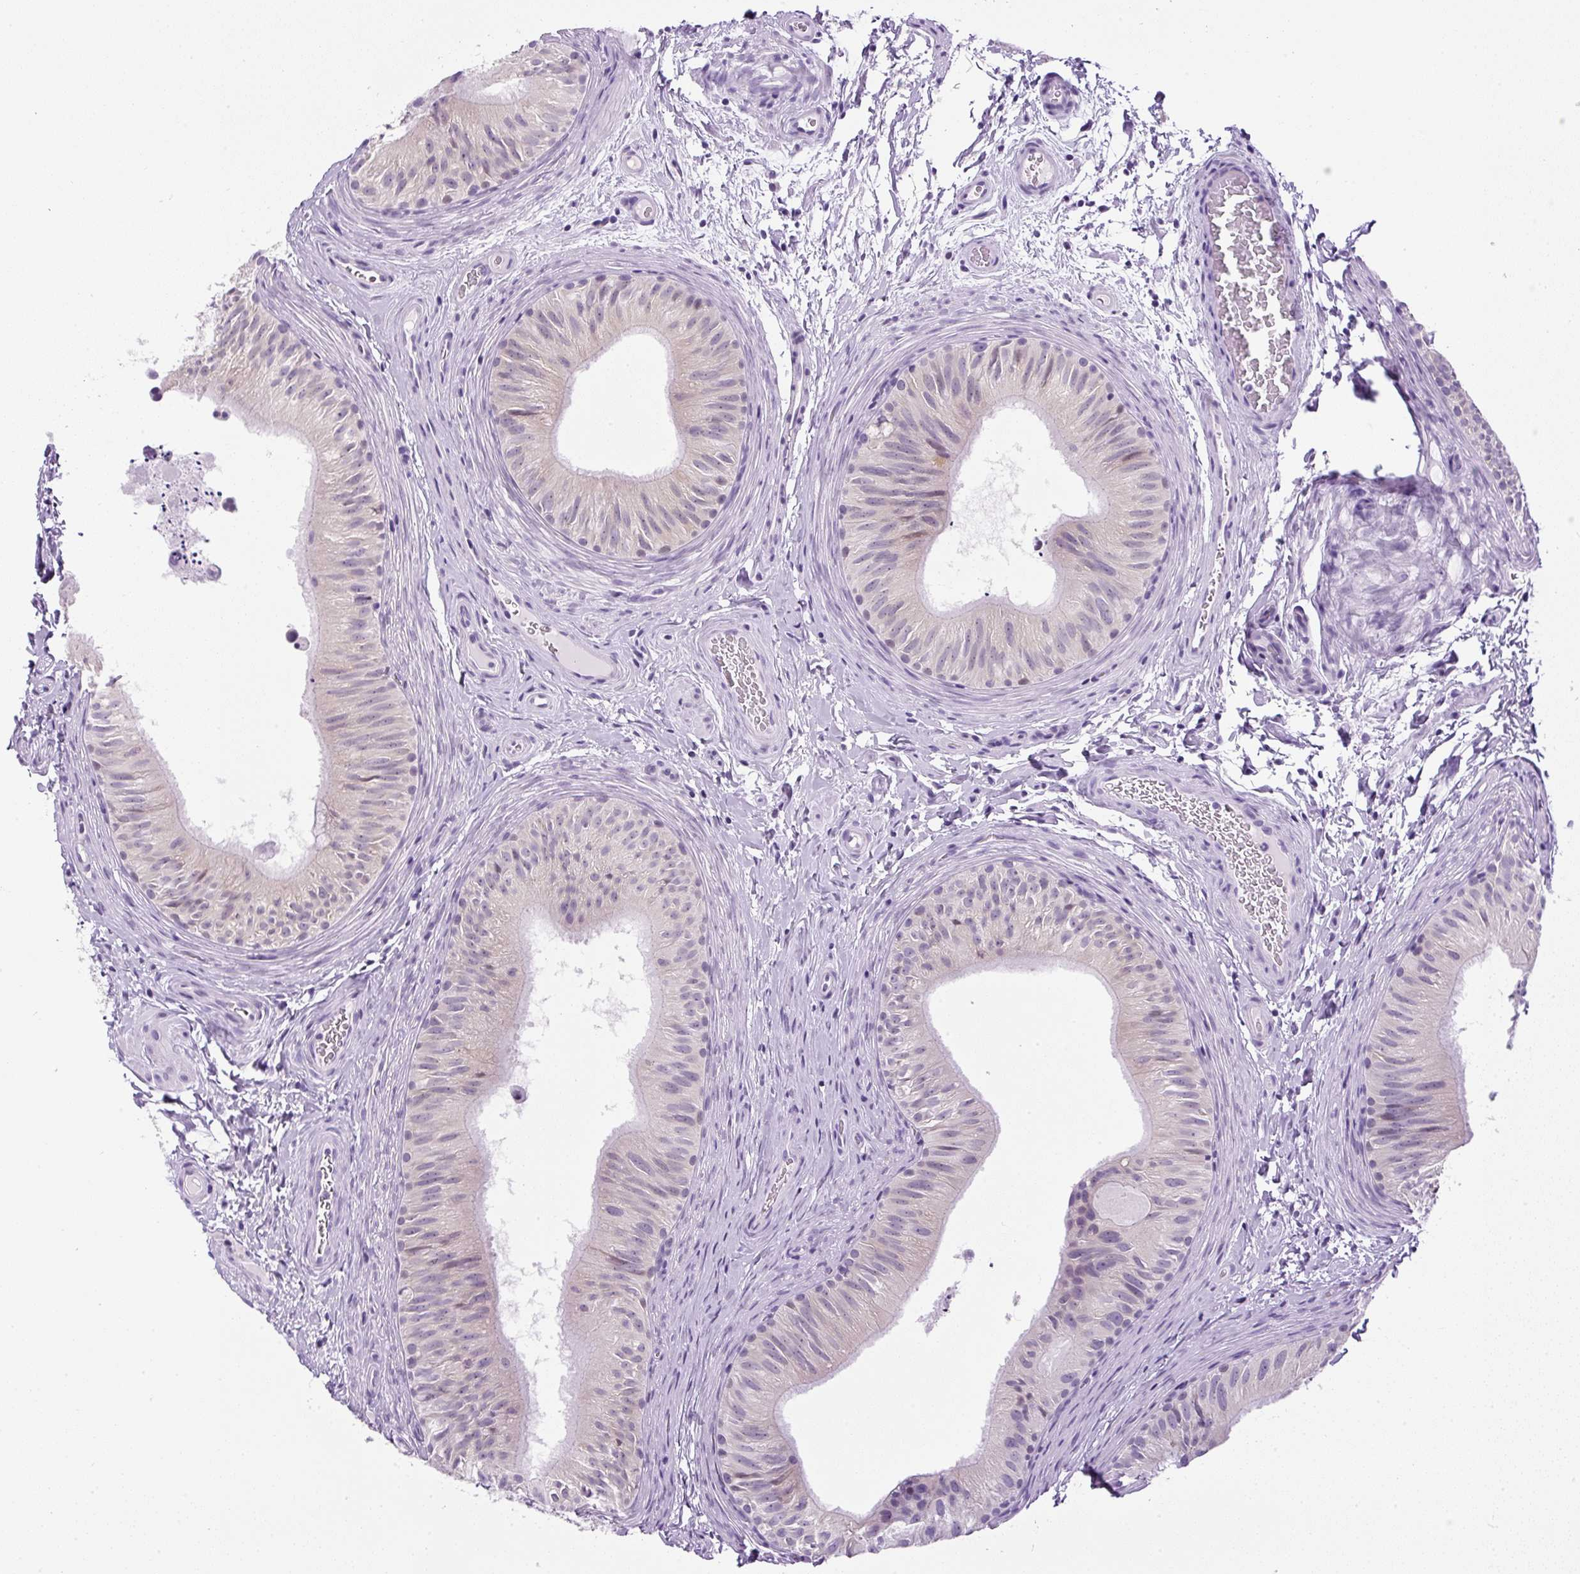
{"staining": {"intensity": "weak", "quantity": "25%-75%", "location": "cytoplasmic/membranous"}, "tissue": "epididymis", "cell_type": "Glandular cells", "image_type": "normal", "snomed": [{"axis": "morphology", "description": "Normal tissue, NOS"}, {"axis": "topography", "description": "Epididymis"}], "caption": "Protein positivity by immunohistochemistry reveals weak cytoplasmic/membranous expression in approximately 25%-75% of glandular cells in normal epididymis.", "gene": "RHBDD2", "patient": {"sex": "male", "age": 24}}